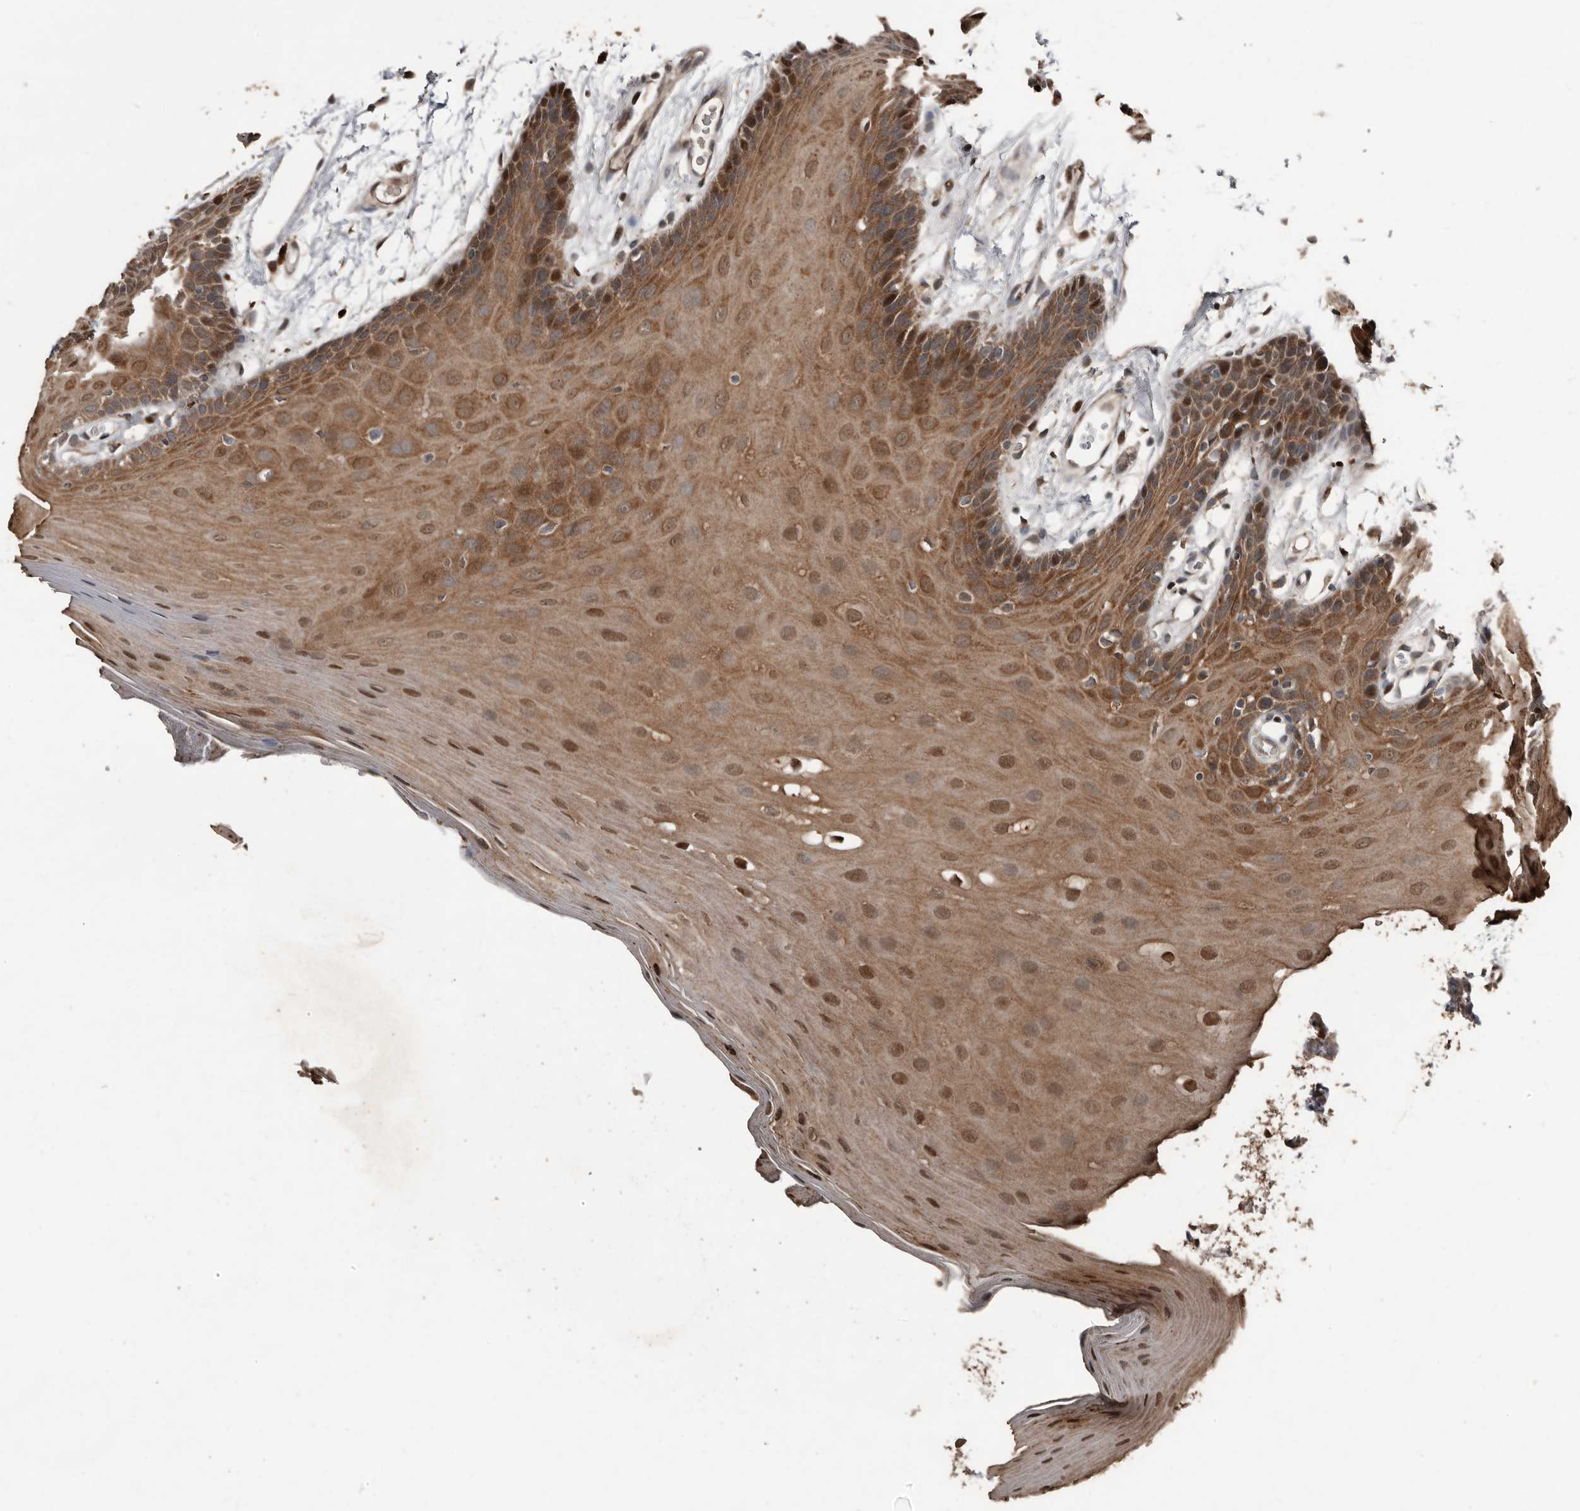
{"staining": {"intensity": "moderate", "quantity": ">75%", "location": "cytoplasmic/membranous,nuclear"}, "tissue": "oral mucosa", "cell_type": "Squamous epithelial cells", "image_type": "normal", "snomed": [{"axis": "morphology", "description": "Normal tissue, NOS"}, {"axis": "morphology", "description": "Squamous cell carcinoma, NOS"}, {"axis": "topography", "description": "Skeletal muscle"}, {"axis": "topography", "description": "Oral tissue"}, {"axis": "topography", "description": "Salivary gland"}, {"axis": "topography", "description": "Head-Neck"}], "caption": "Oral mucosa stained for a protein (brown) displays moderate cytoplasmic/membranous,nuclear positive expression in about >75% of squamous epithelial cells.", "gene": "FSBP", "patient": {"sex": "male", "age": 54}}